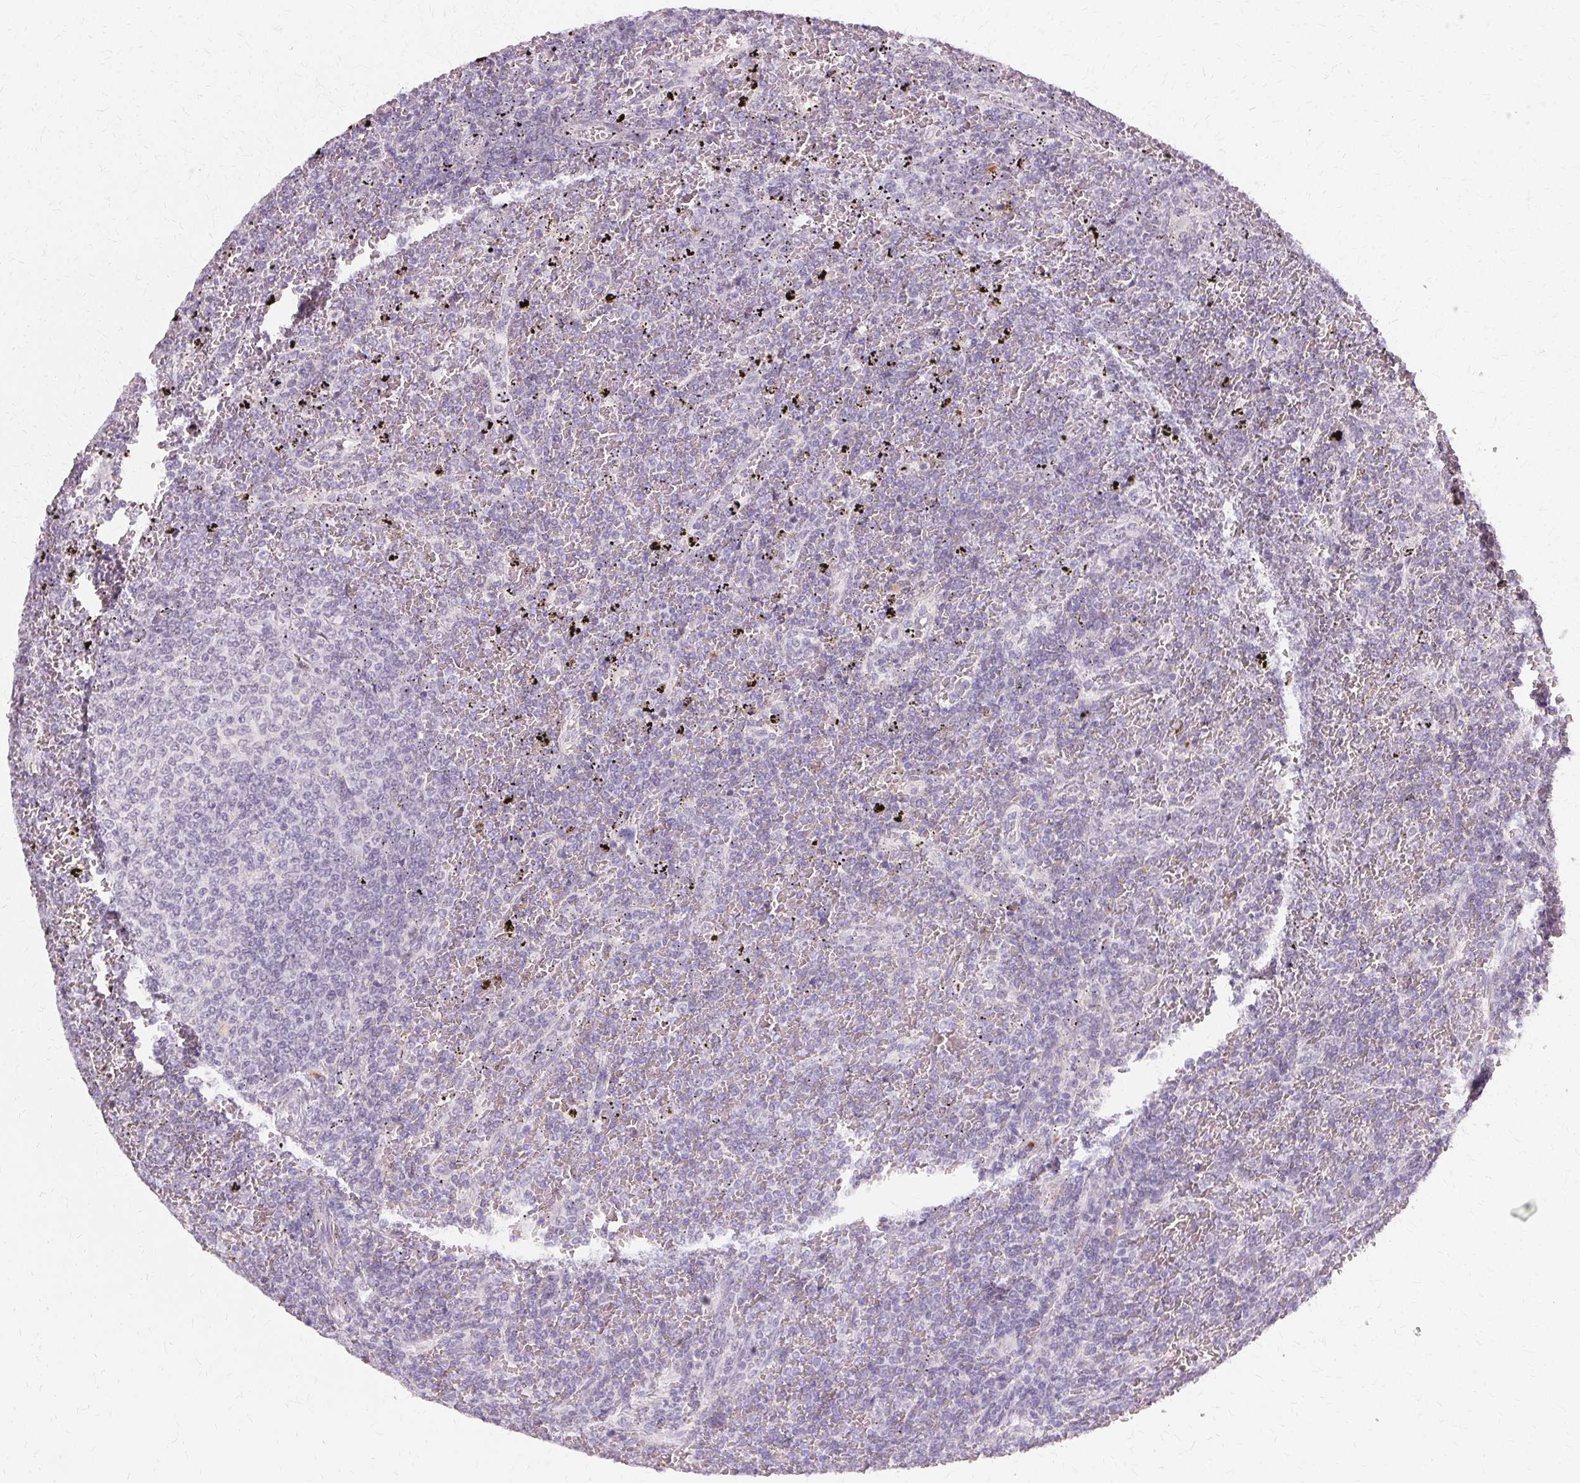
{"staining": {"intensity": "negative", "quantity": "none", "location": "none"}, "tissue": "lymphoma", "cell_type": "Tumor cells", "image_type": "cancer", "snomed": [{"axis": "morphology", "description": "Malignant lymphoma, non-Hodgkin's type, Low grade"}, {"axis": "topography", "description": "Spleen"}], "caption": "The image displays no significant expression in tumor cells of lymphoma.", "gene": "FCRL3", "patient": {"sex": "female", "age": 77}}